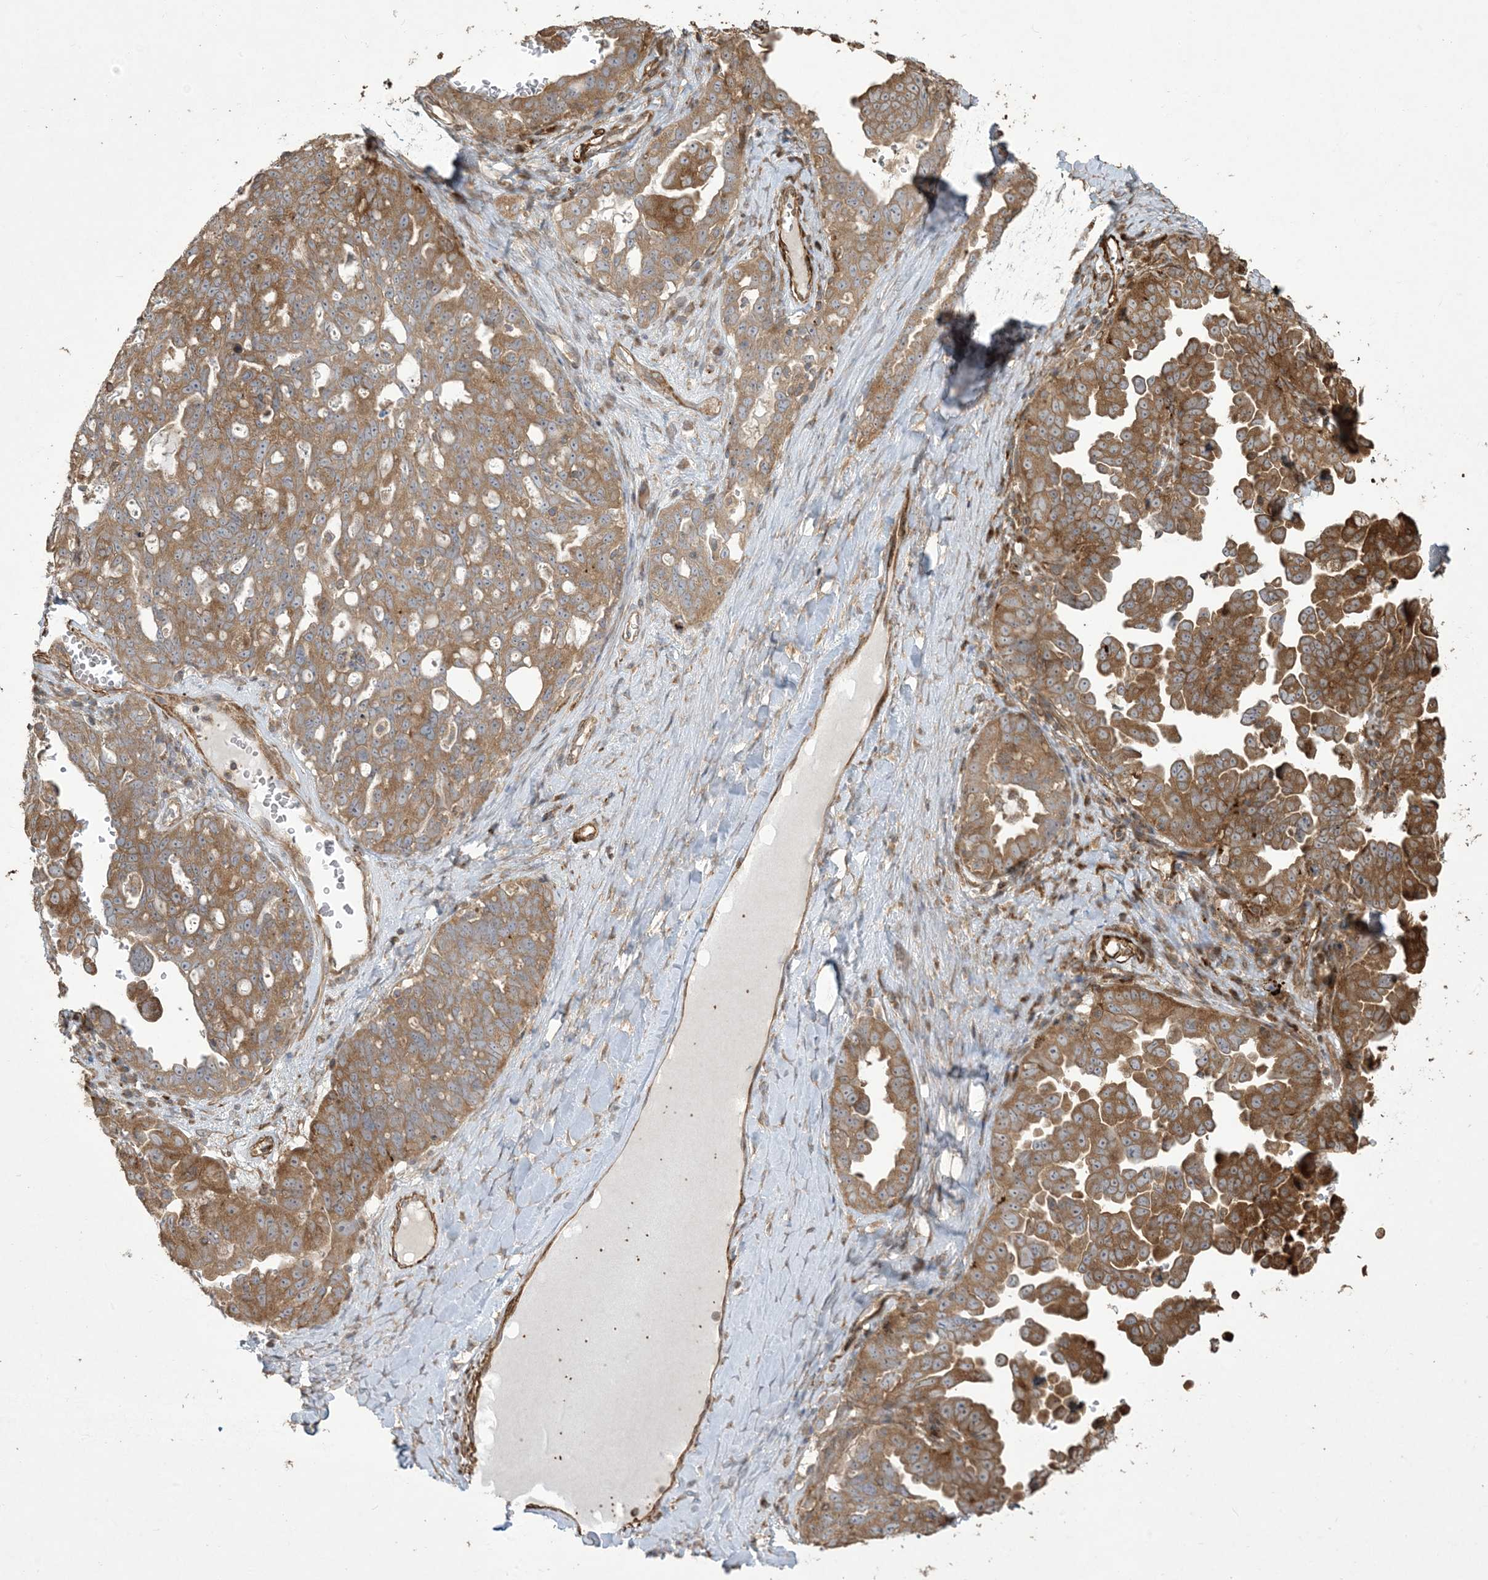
{"staining": {"intensity": "moderate", "quantity": ">75%", "location": "cytoplasmic/membranous"}, "tissue": "ovarian cancer", "cell_type": "Tumor cells", "image_type": "cancer", "snomed": [{"axis": "morphology", "description": "Carcinoma, endometroid"}, {"axis": "topography", "description": "Ovary"}], "caption": "IHC staining of endometroid carcinoma (ovarian), which reveals medium levels of moderate cytoplasmic/membranous expression in about >75% of tumor cells indicating moderate cytoplasmic/membranous protein expression. The staining was performed using DAB (3,3'-diaminobenzidine) (brown) for protein detection and nuclei were counterstained in hematoxylin (blue).", "gene": "KLHL18", "patient": {"sex": "female", "age": 62}}